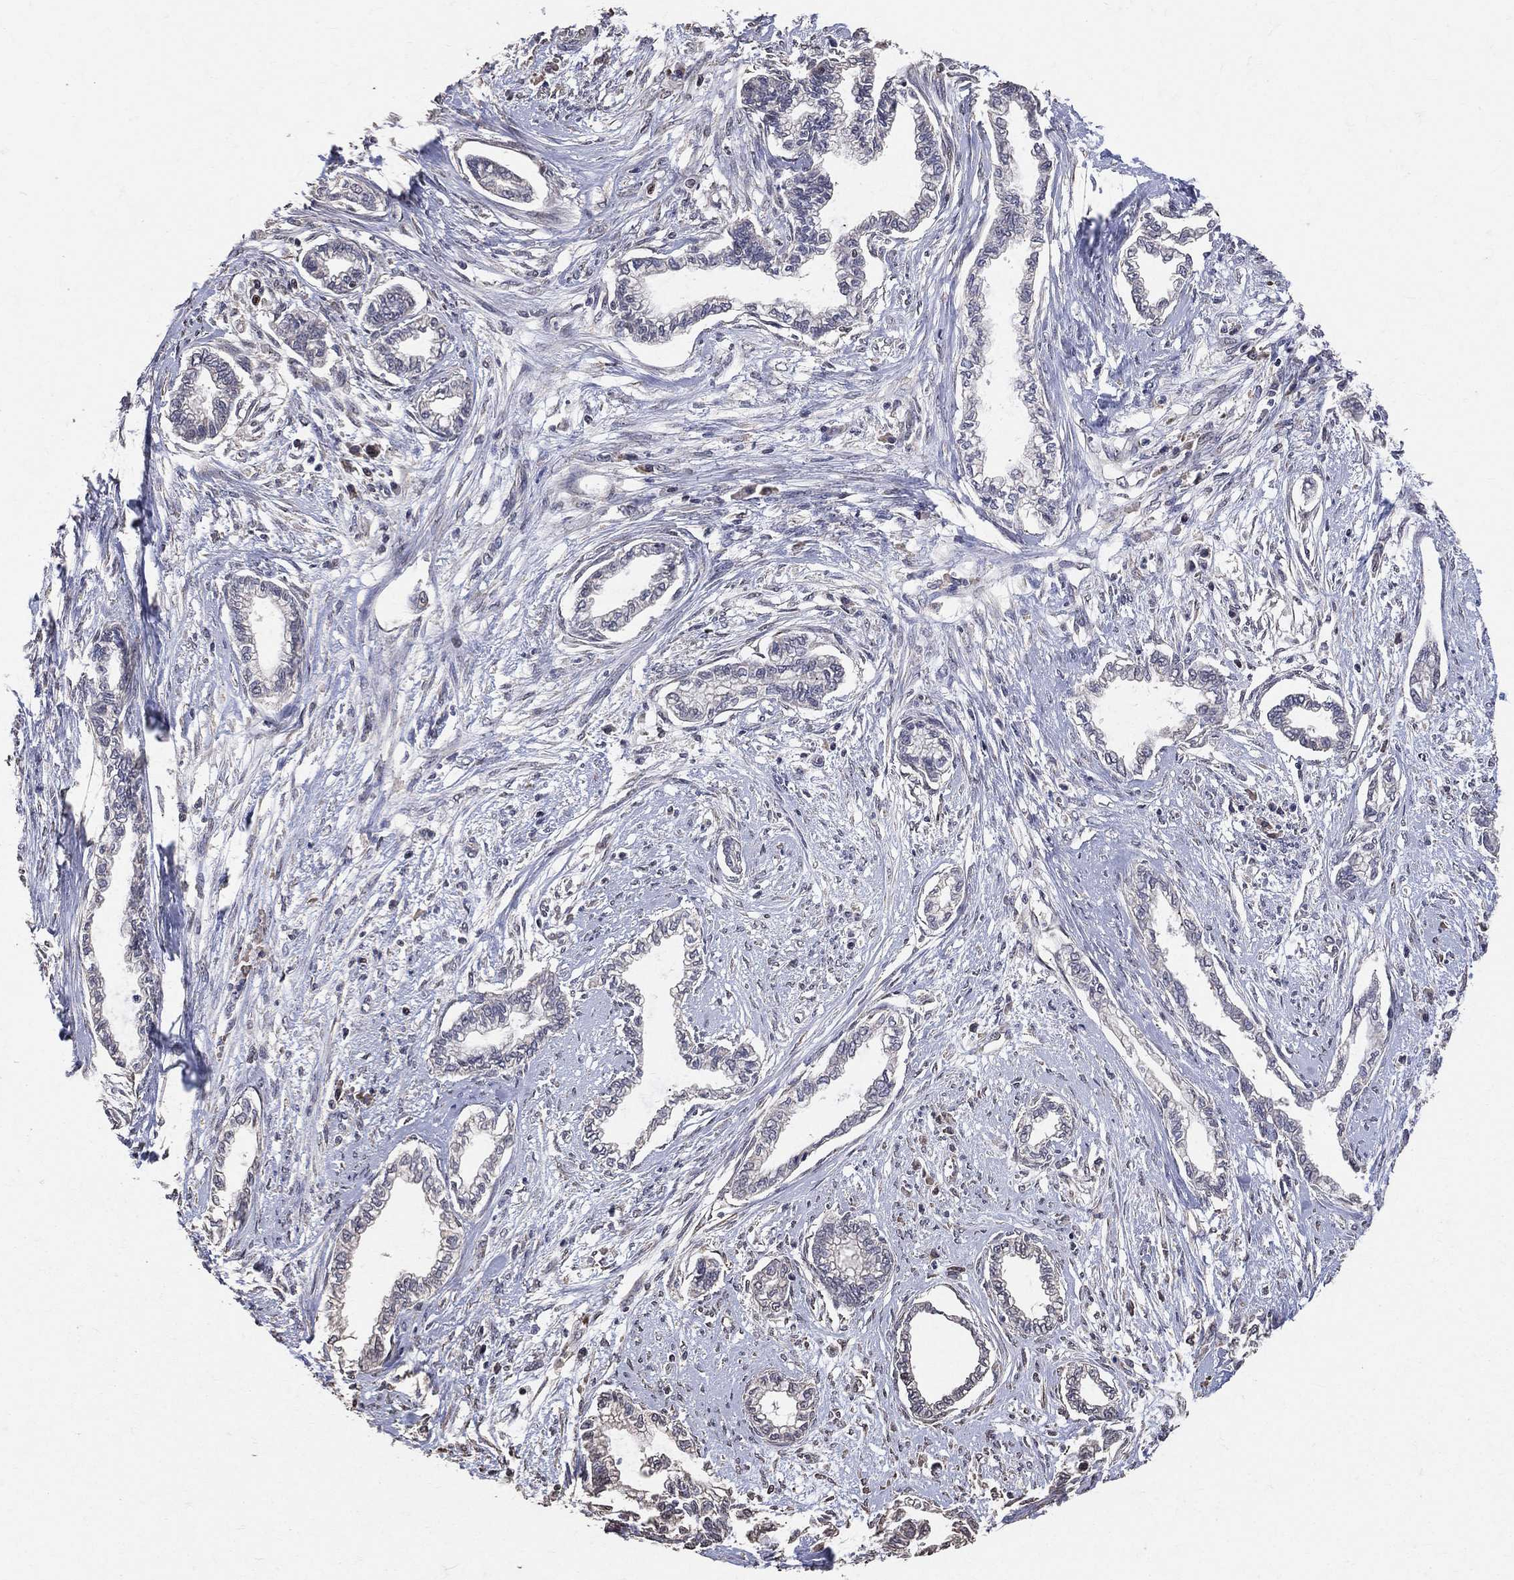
{"staining": {"intensity": "negative", "quantity": "none", "location": "none"}, "tissue": "cervical cancer", "cell_type": "Tumor cells", "image_type": "cancer", "snomed": [{"axis": "morphology", "description": "Adenocarcinoma, NOS"}, {"axis": "topography", "description": "Cervix"}], "caption": "An image of human adenocarcinoma (cervical) is negative for staining in tumor cells.", "gene": "LY6K", "patient": {"sex": "female", "age": 62}}